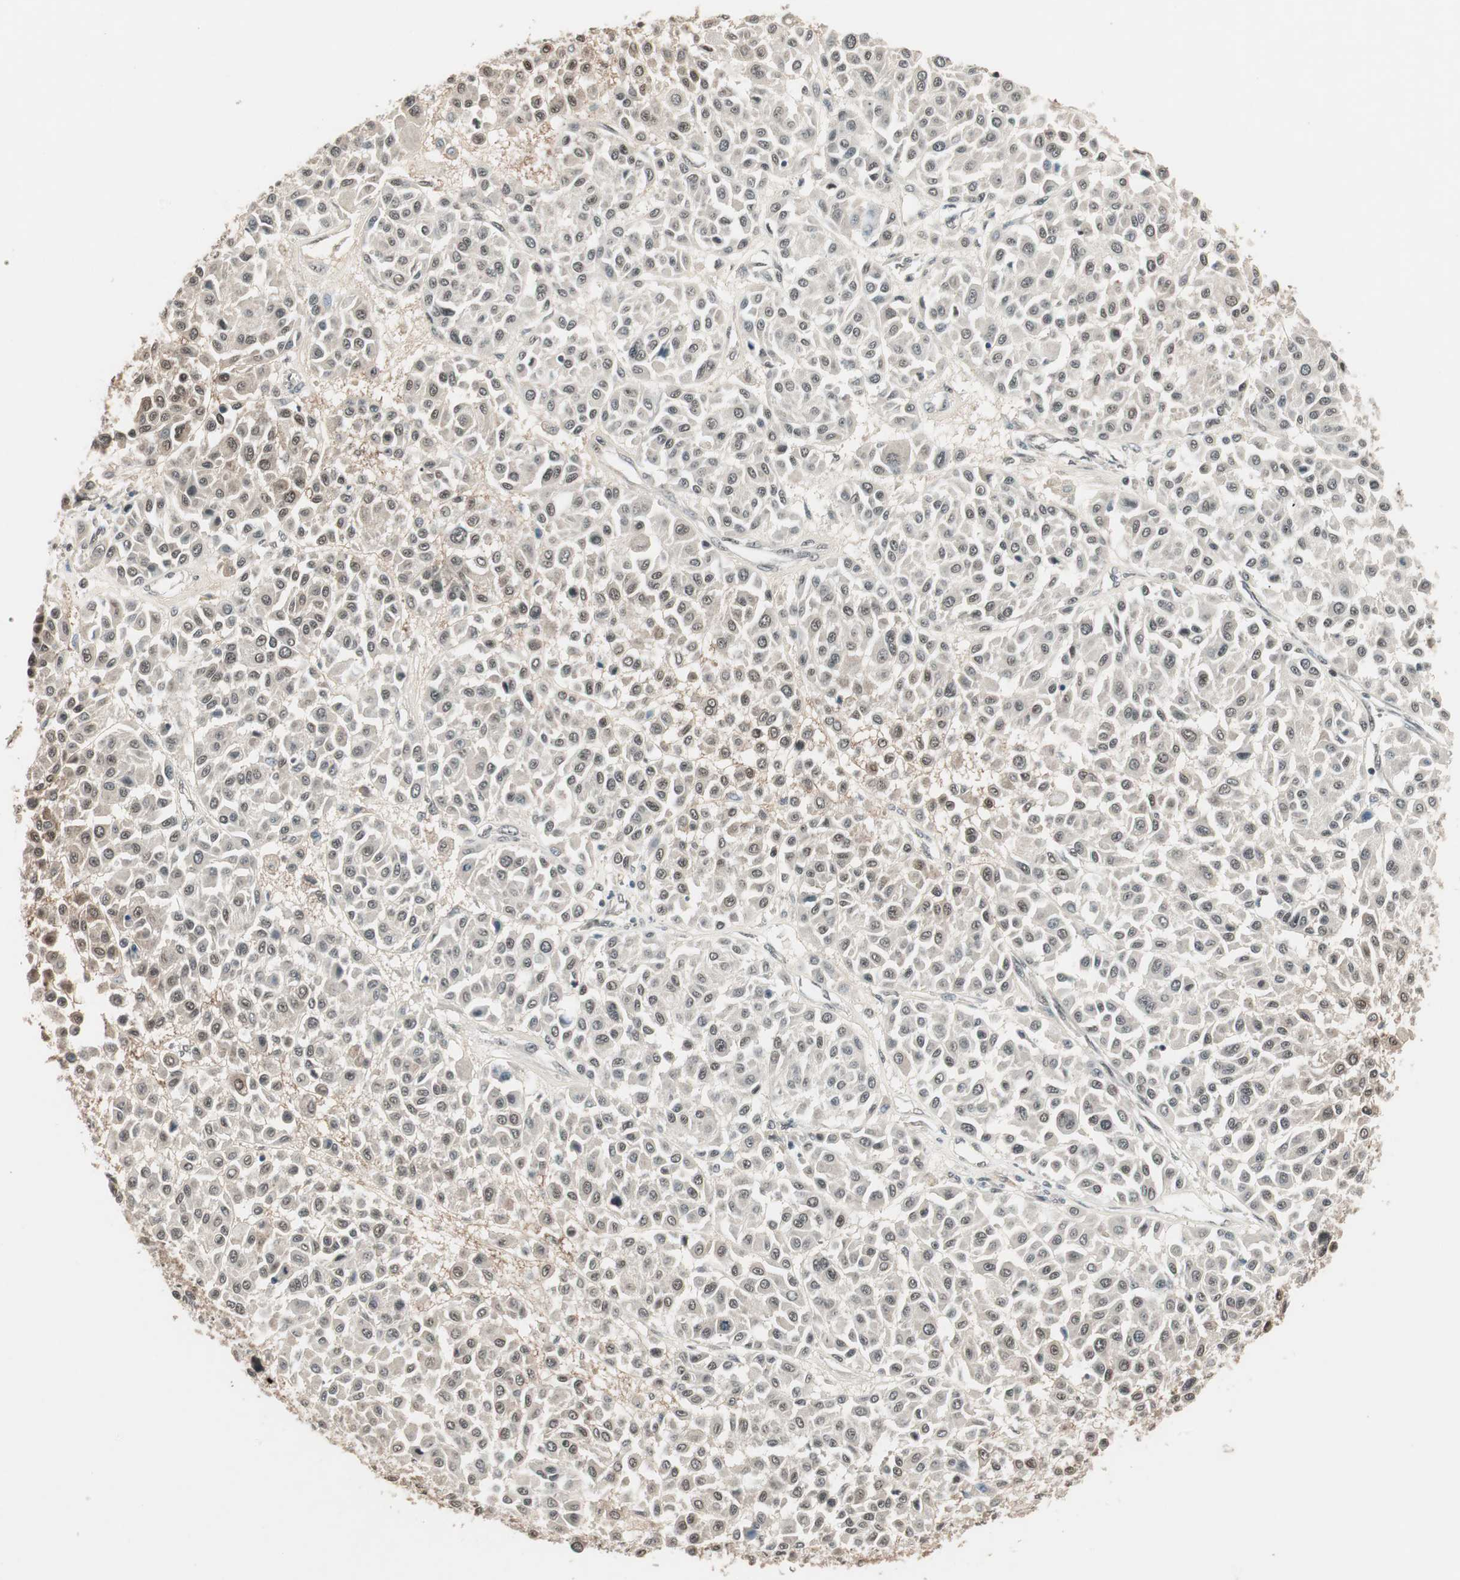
{"staining": {"intensity": "weak", "quantity": "<25%", "location": "nuclear"}, "tissue": "melanoma", "cell_type": "Tumor cells", "image_type": "cancer", "snomed": [{"axis": "morphology", "description": "Malignant melanoma, Metastatic site"}, {"axis": "topography", "description": "Soft tissue"}], "caption": "Immunohistochemistry image of neoplastic tissue: melanoma stained with DAB (3,3'-diaminobenzidine) shows no significant protein expression in tumor cells. (Brightfield microscopy of DAB (3,3'-diaminobenzidine) immunohistochemistry (IHC) at high magnification).", "gene": "NFRKB", "patient": {"sex": "male", "age": 41}}